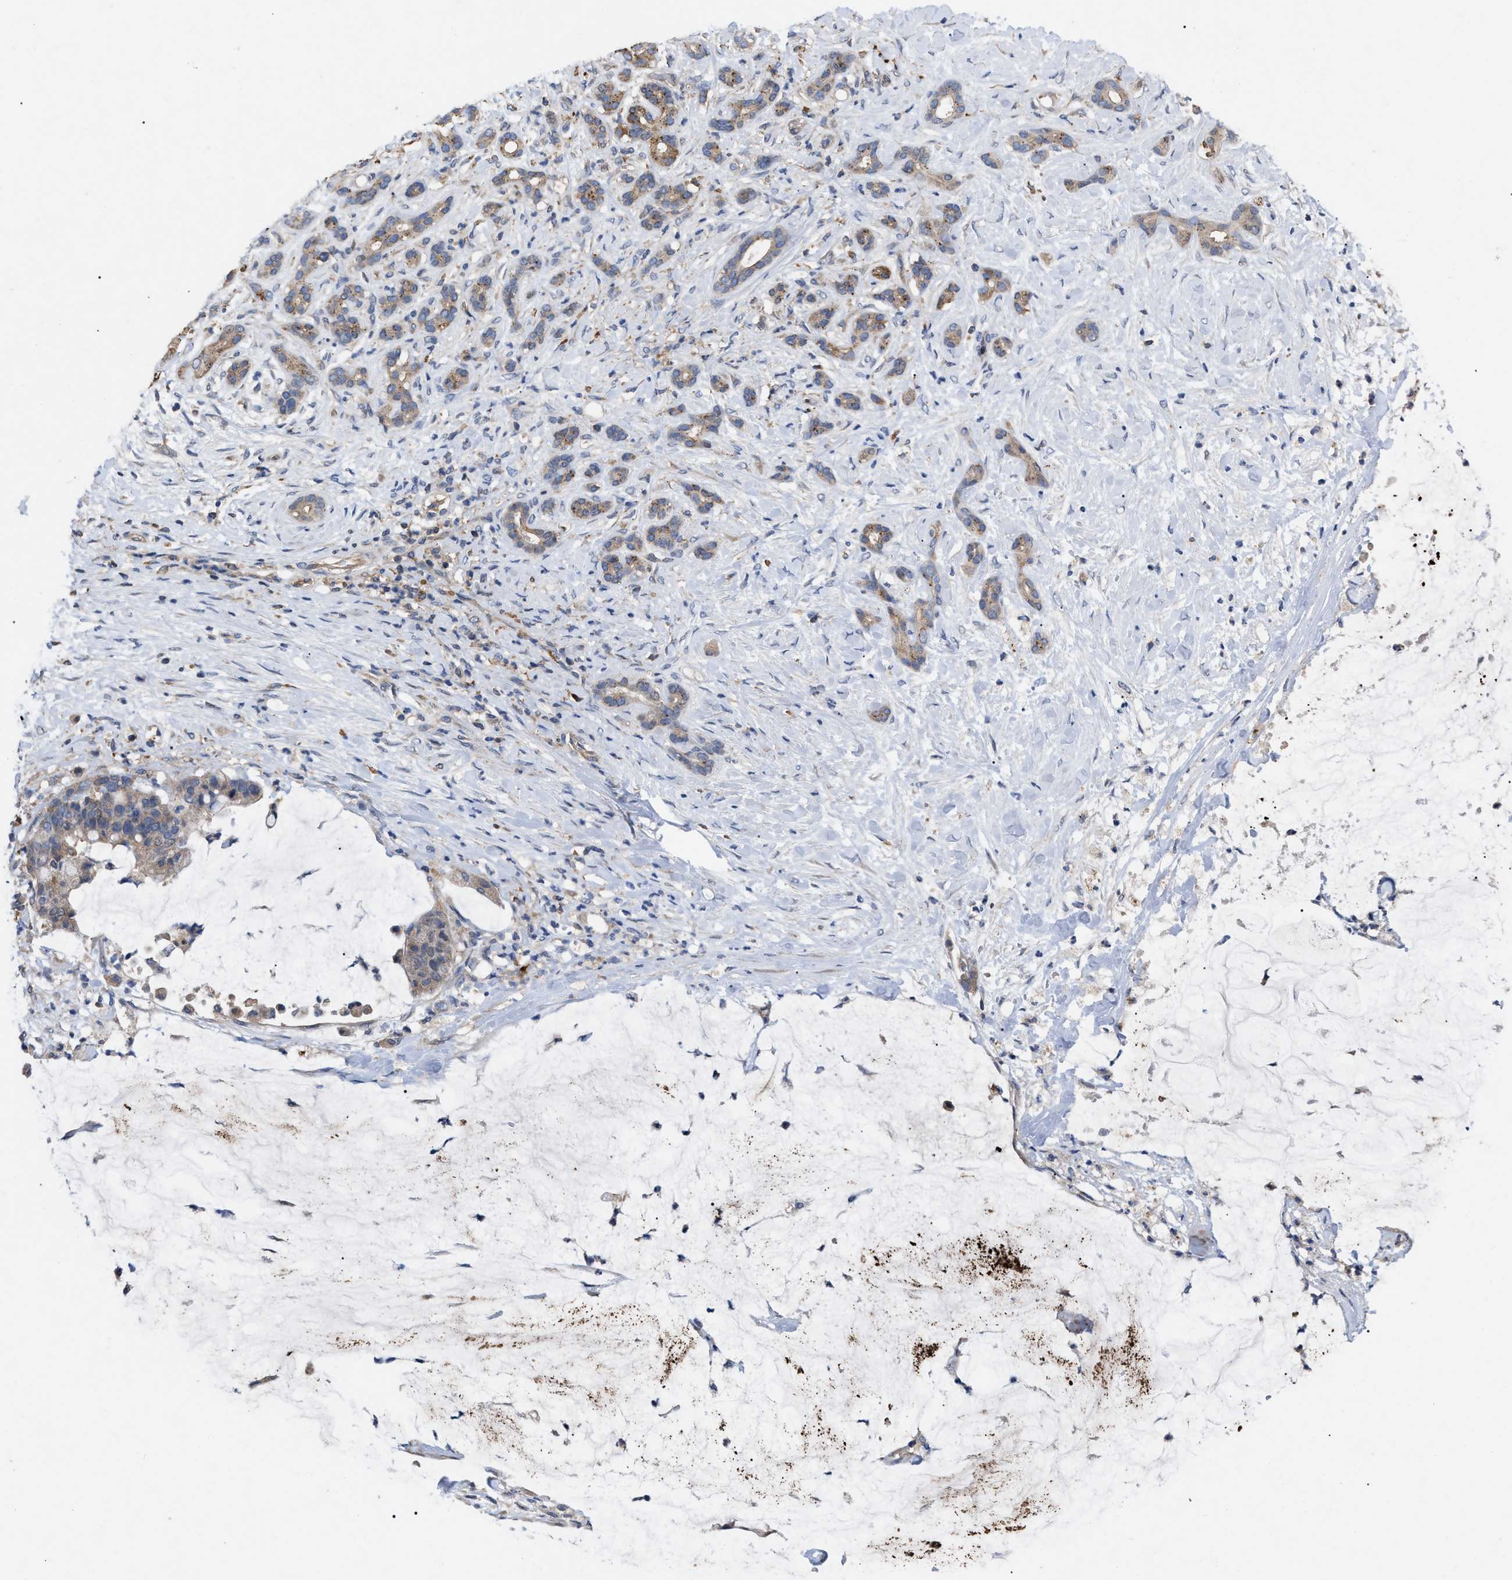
{"staining": {"intensity": "weak", "quantity": ">75%", "location": "cytoplasmic/membranous"}, "tissue": "pancreatic cancer", "cell_type": "Tumor cells", "image_type": "cancer", "snomed": [{"axis": "morphology", "description": "Adenocarcinoma, NOS"}, {"axis": "topography", "description": "Pancreas"}], "caption": "An immunohistochemistry image of tumor tissue is shown. Protein staining in brown highlights weak cytoplasmic/membranous positivity in adenocarcinoma (pancreatic) within tumor cells.", "gene": "FAM171A2", "patient": {"sex": "male", "age": 41}}